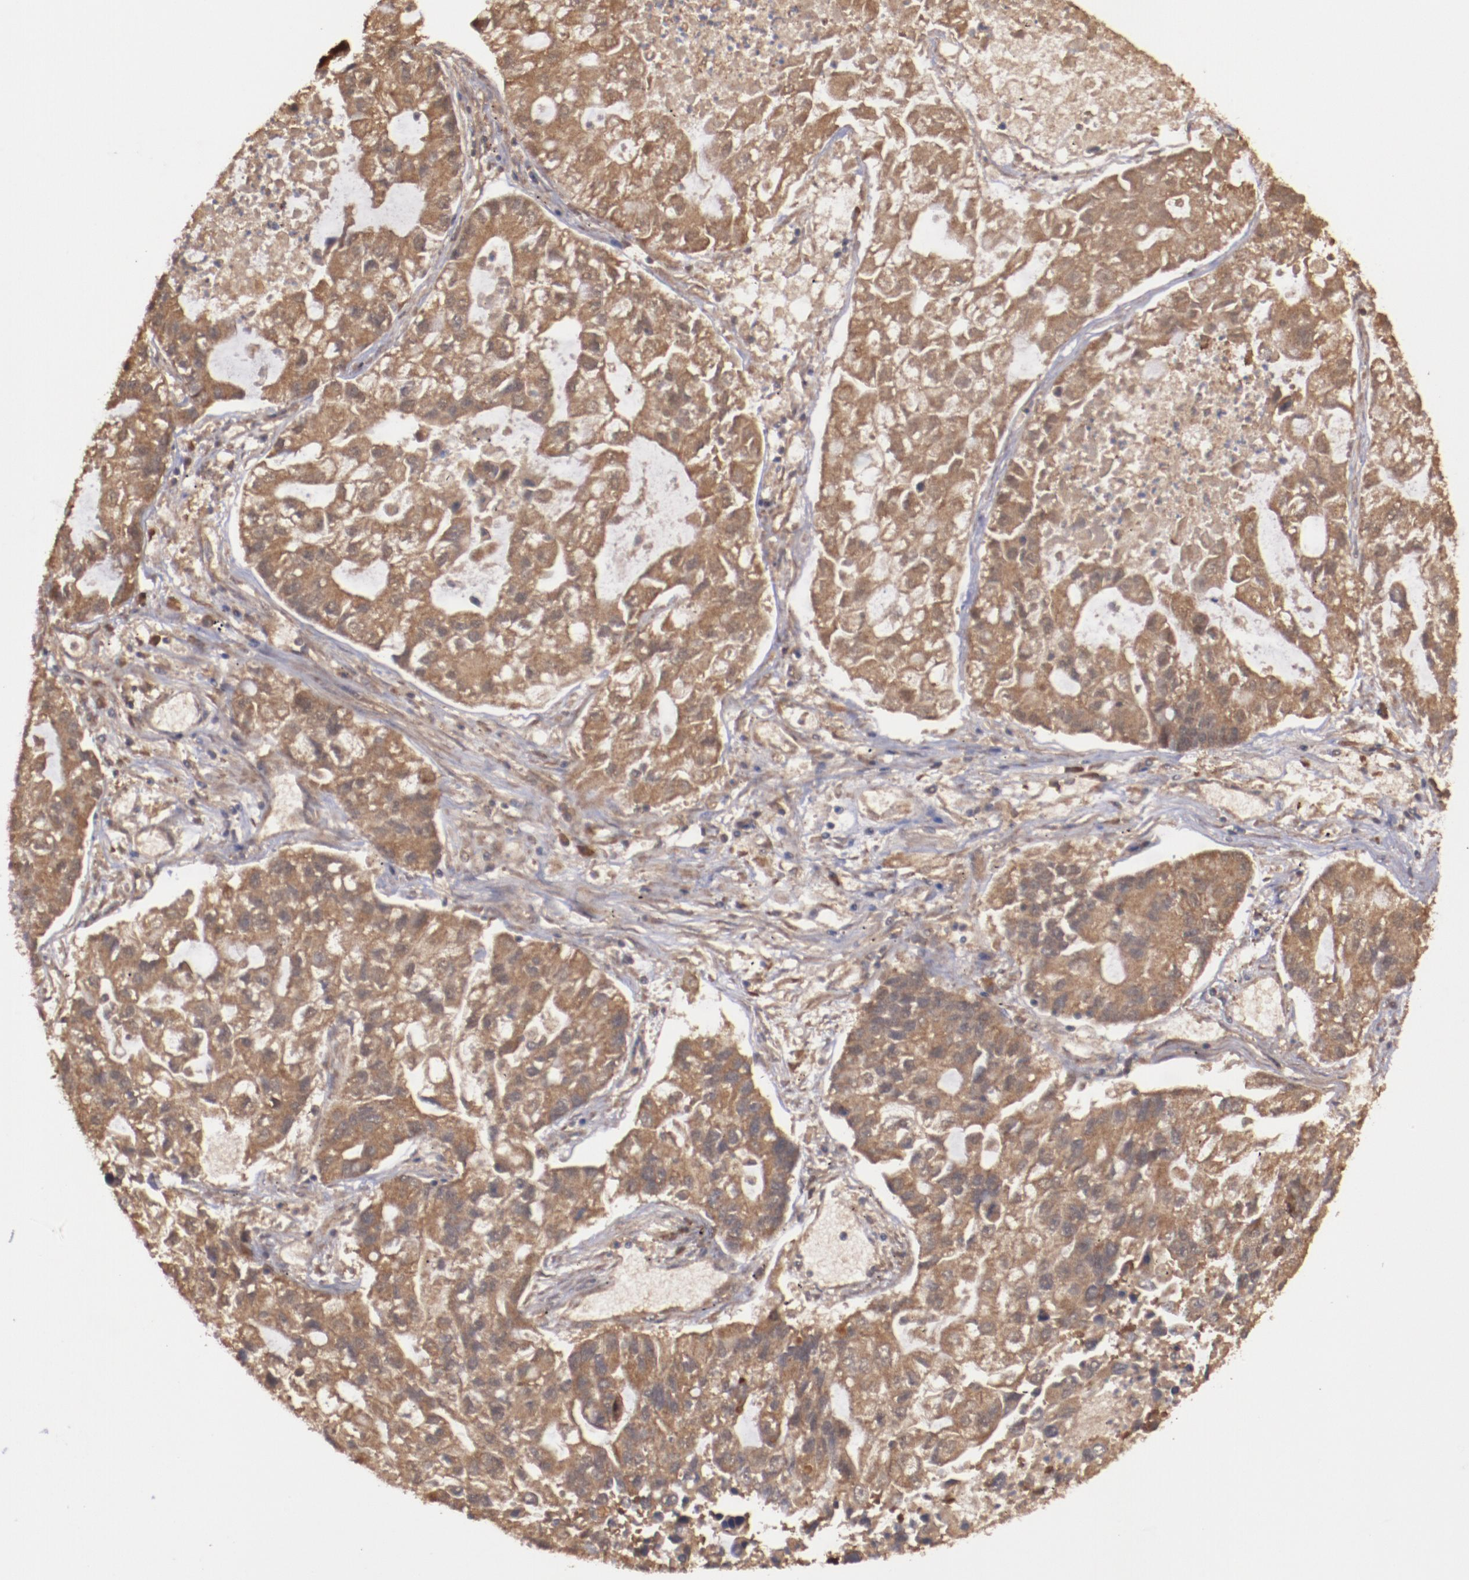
{"staining": {"intensity": "strong", "quantity": ">75%", "location": "cytoplasmic/membranous"}, "tissue": "lung cancer", "cell_type": "Tumor cells", "image_type": "cancer", "snomed": [{"axis": "morphology", "description": "Adenocarcinoma, NOS"}, {"axis": "topography", "description": "Lung"}], "caption": "Immunohistochemical staining of lung adenocarcinoma displays strong cytoplasmic/membranous protein positivity in about >75% of tumor cells. The staining was performed using DAB to visualize the protein expression in brown, while the nuclei were stained in blue with hematoxylin (Magnification: 20x).", "gene": "TXNDC16", "patient": {"sex": "female", "age": 51}}